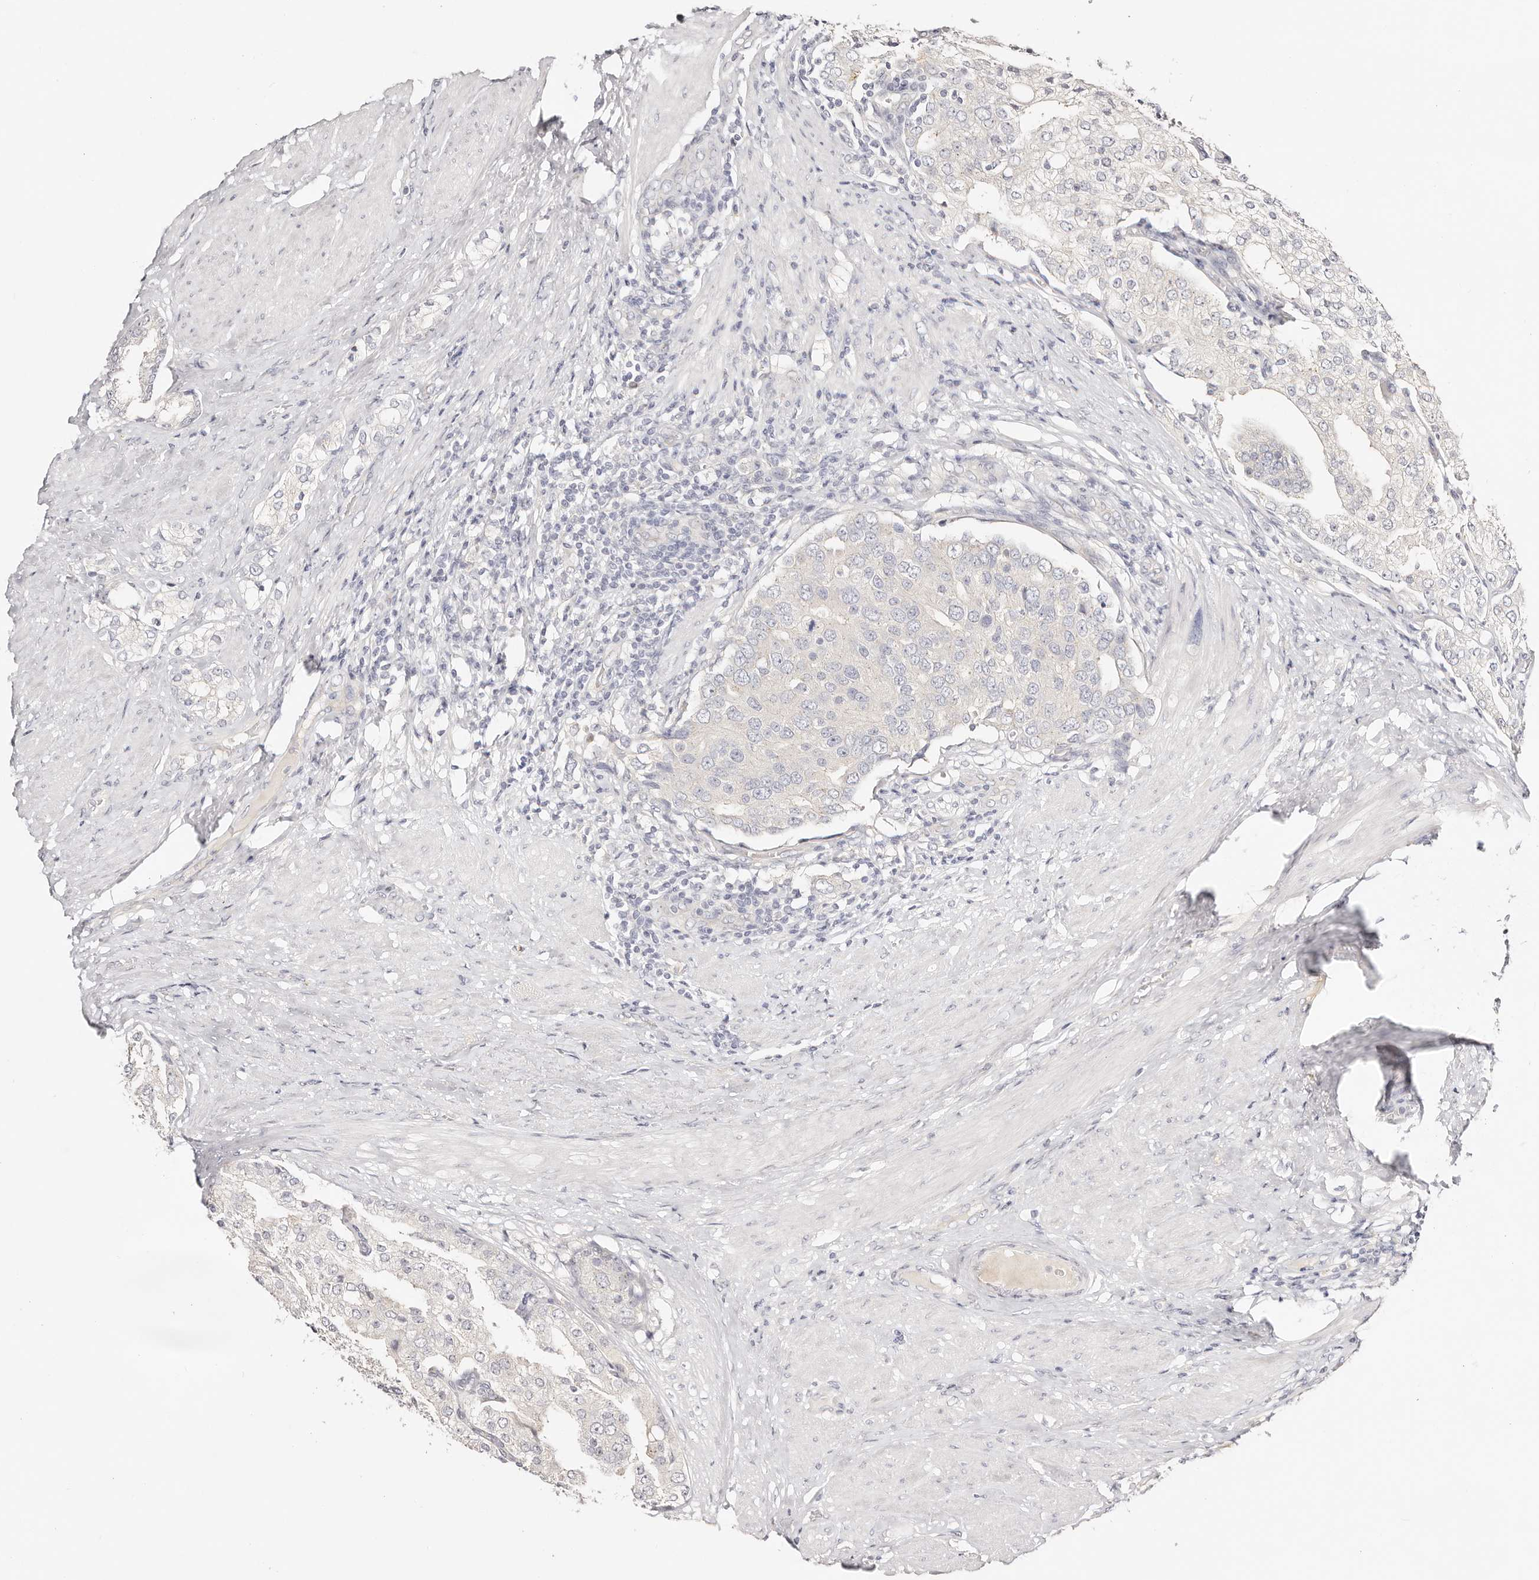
{"staining": {"intensity": "negative", "quantity": "none", "location": "none"}, "tissue": "prostate cancer", "cell_type": "Tumor cells", "image_type": "cancer", "snomed": [{"axis": "morphology", "description": "Adenocarcinoma, High grade"}, {"axis": "topography", "description": "Prostate"}], "caption": "High-grade adenocarcinoma (prostate) was stained to show a protein in brown. There is no significant staining in tumor cells.", "gene": "DNASE1", "patient": {"sex": "male", "age": 50}}